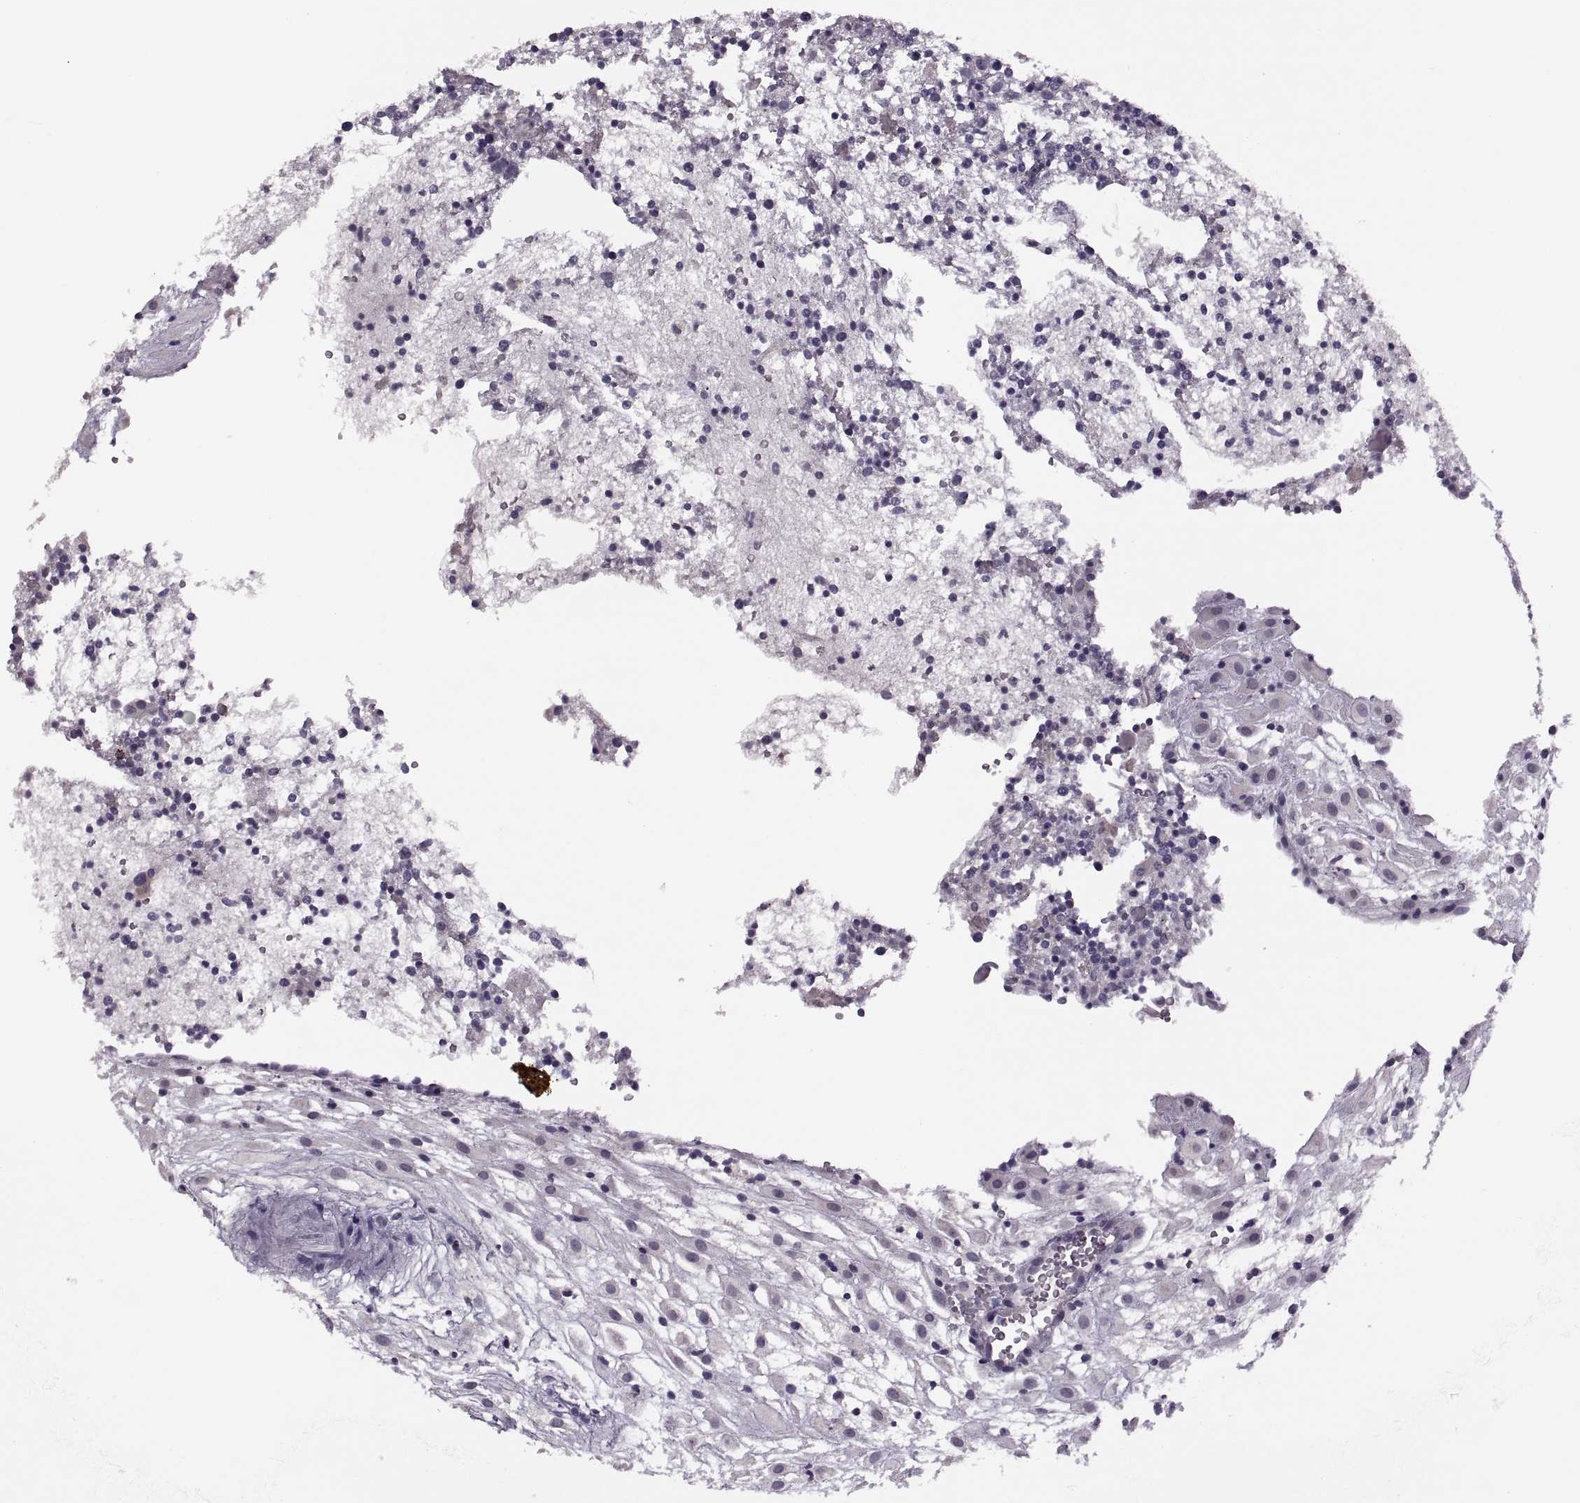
{"staining": {"intensity": "negative", "quantity": "none", "location": "none"}, "tissue": "placenta", "cell_type": "Decidual cells", "image_type": "normal", "snomed": [{"axis": "morphology", "description": "Normal tissue, NOS"}, {"axis": "topography", "description": "Placenta"}], "caption": "IHC micrograph of benign placenta: human placenta stained with DAB (3,3'-diaminobenzidine) shows no significant protein positivity in decidual cells.", "gene": "CACNA1F", "patient": {"sex": "female", "age": 24}}